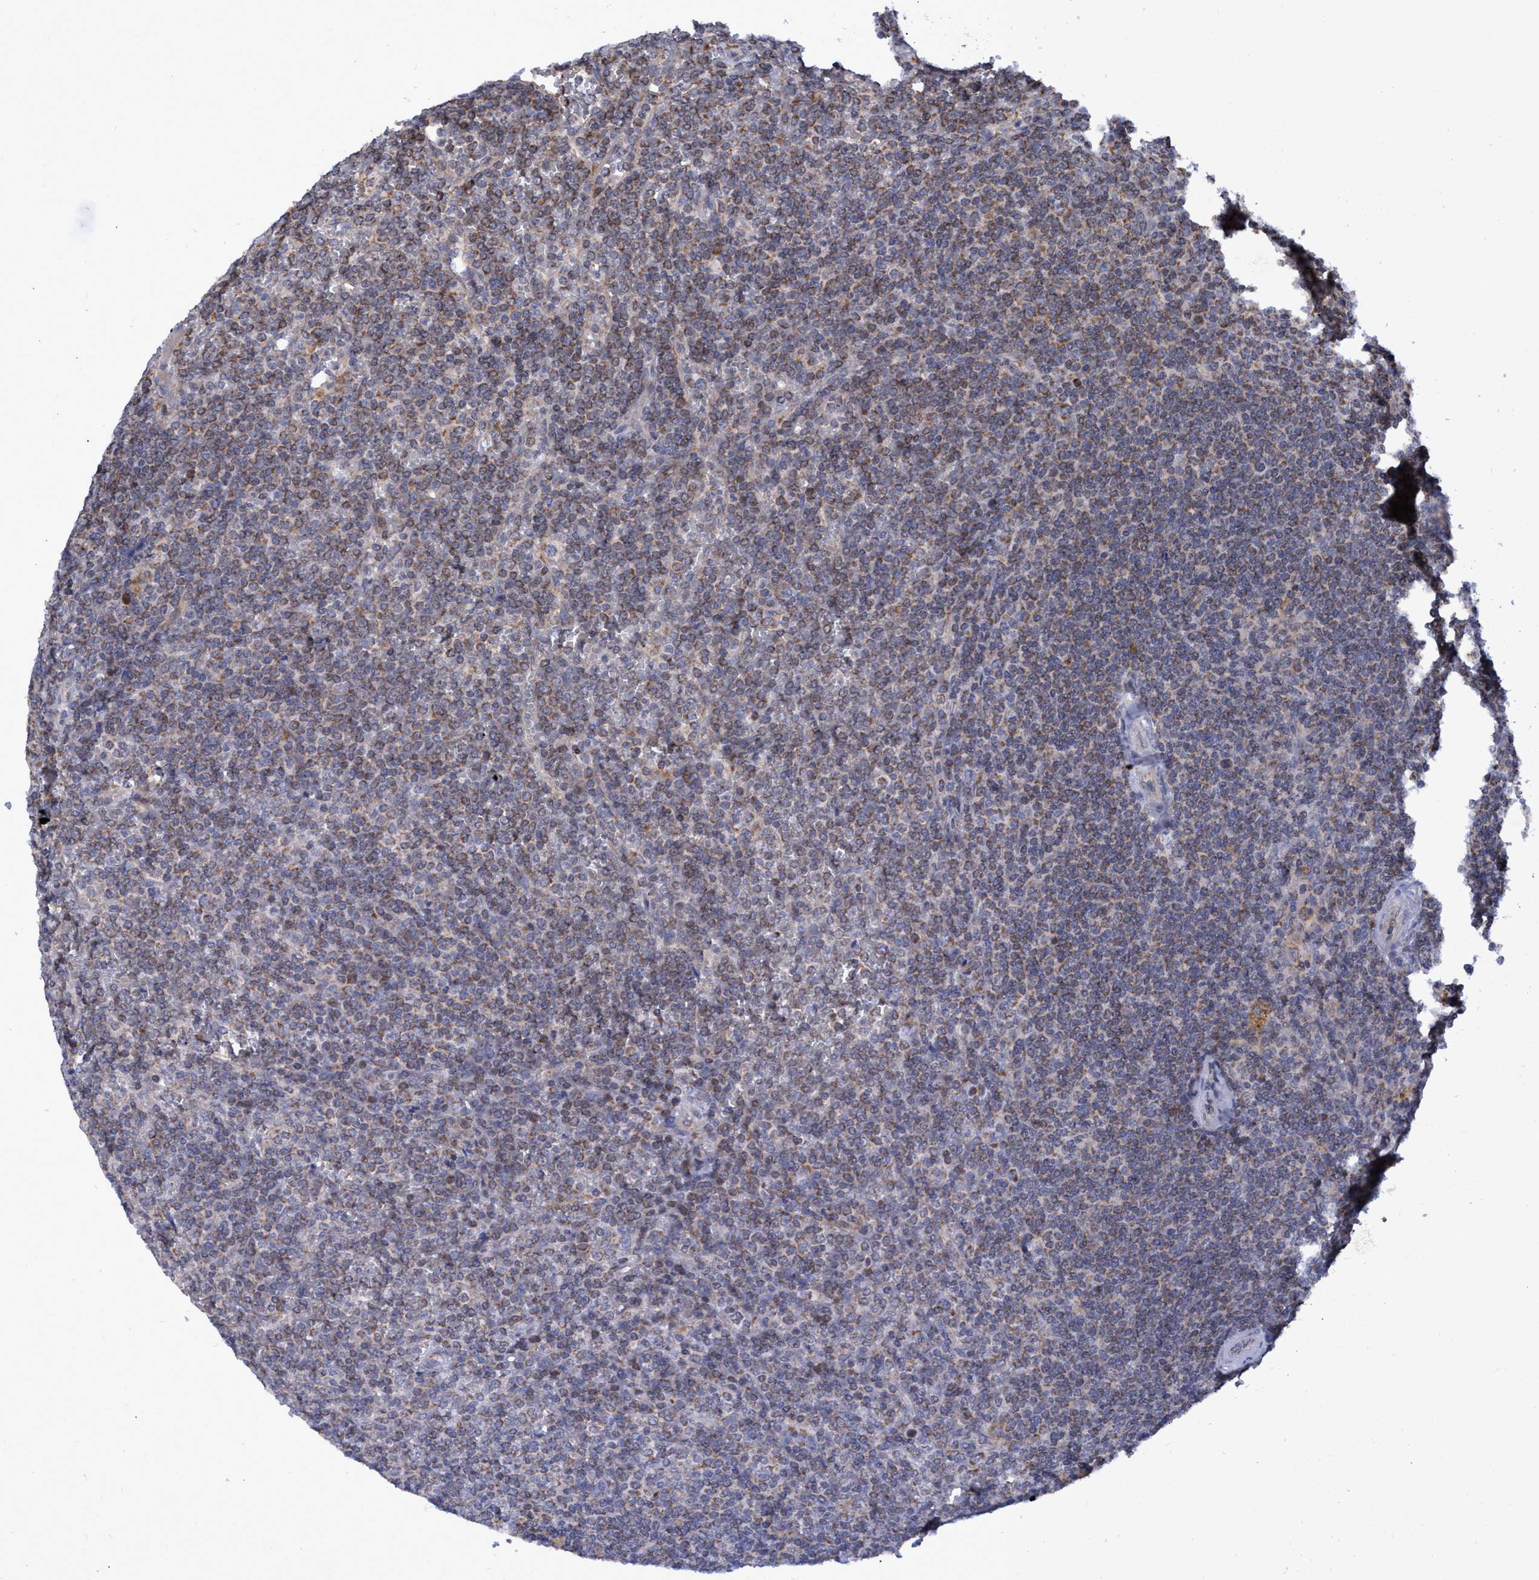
{"staining": {"intensity": "weak", "quantity": "25%-75%", "location": "cytoplasmic/membranous"}, "tissue": "lymphoma", "cell_type": "Tumor cells", "image_type": "cancer", "snomed": [{"axis": "morphology", "description": "Malignant lymphoma, non-Hodgkin's type, Low grade"}, {"axis": "topography", "description": "Spleen"}], "caption": "This histopathology image displays IHC staining of low-grade malignant lymphoma, non-Hodgkin's type, with low weak cytoplasmic/membranous positivity in about 25%-75% of tumor cells.", "gene": "NAT16", "patient": {"sex": "female", "age": 19}}